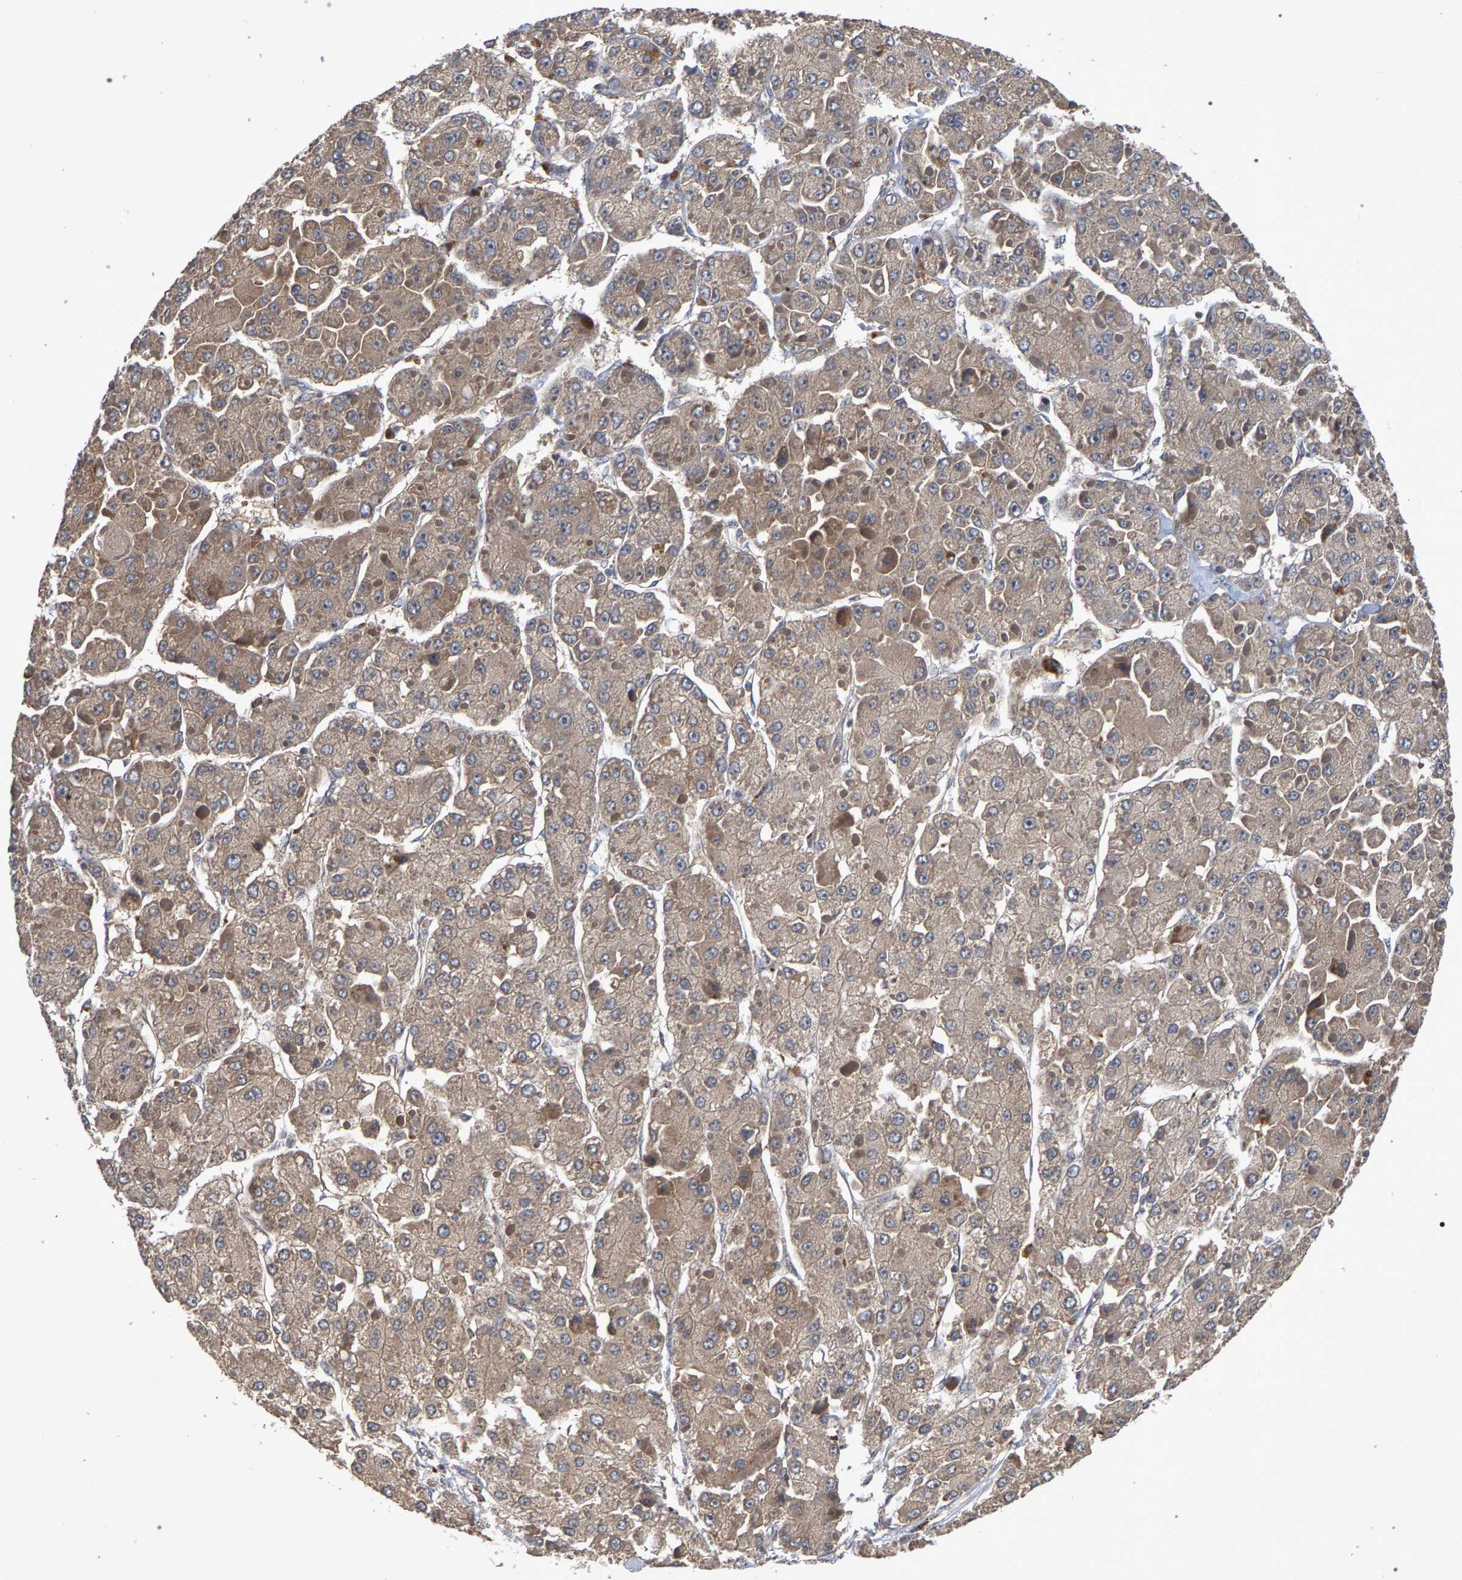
{"staining": {"intensity": "weak", "quantity": ">75%", "location": "cytoplasmic/membranous"}, "tissue": "liver cancer", "cell_type": "Tumor cells", "image_type": "cancer", "snomed": [{"axis": "morphology", "description": "Carcinoma, Hepatocellular, NOS"}, {"axis": "topography", "description": "Liver"}], "caption": "About >75% of tumor cells in liver hepatocellular carcinoma show weak cytoplasmic/membranous protein positivity as visualized by brown immunohistochemical staining.", "gene": "SLC4A4", "patient": {"sex": "female", "age": 73}}